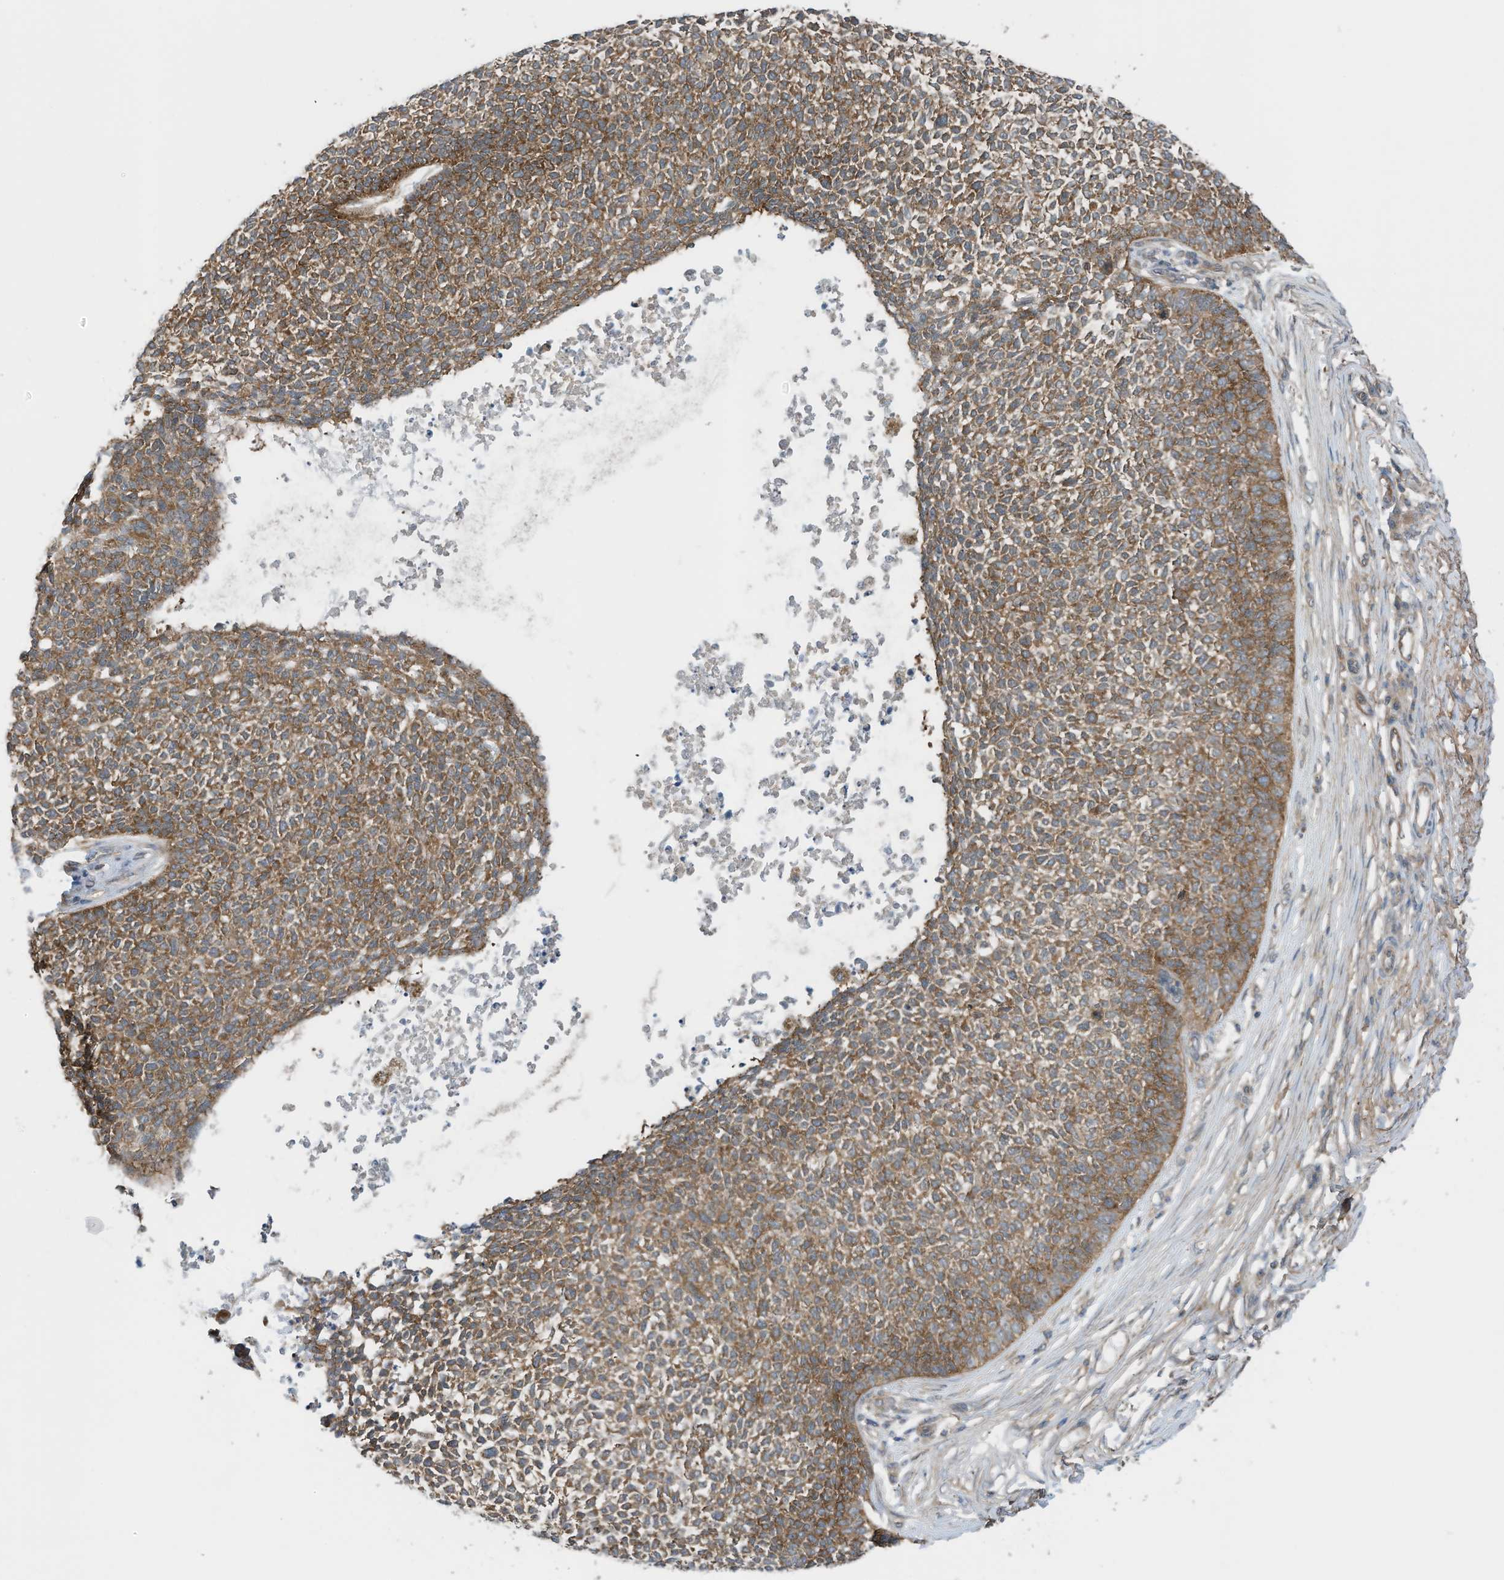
{"staining": {"intensity": "moderate", "quantity": ">75%", "location": "cytoplasmic/membranous"}, "tissue": "skin cancer", "cell_type": "Tumor cells", "image_type": "cancer", "snomed": [{"axis": "morphology", "description": "Basal cell carcinoma"}, {"axis": "topography", "description": "Skin"}], "caption": "IHC image of skin cancer stained for a protein (brown), which demonstrates medium levels of moderate cytoplasmic/membranous expression in about >75% of tumor cells.", "gene": "REPS1", "patient": {"sex": "female", "age": 84}}